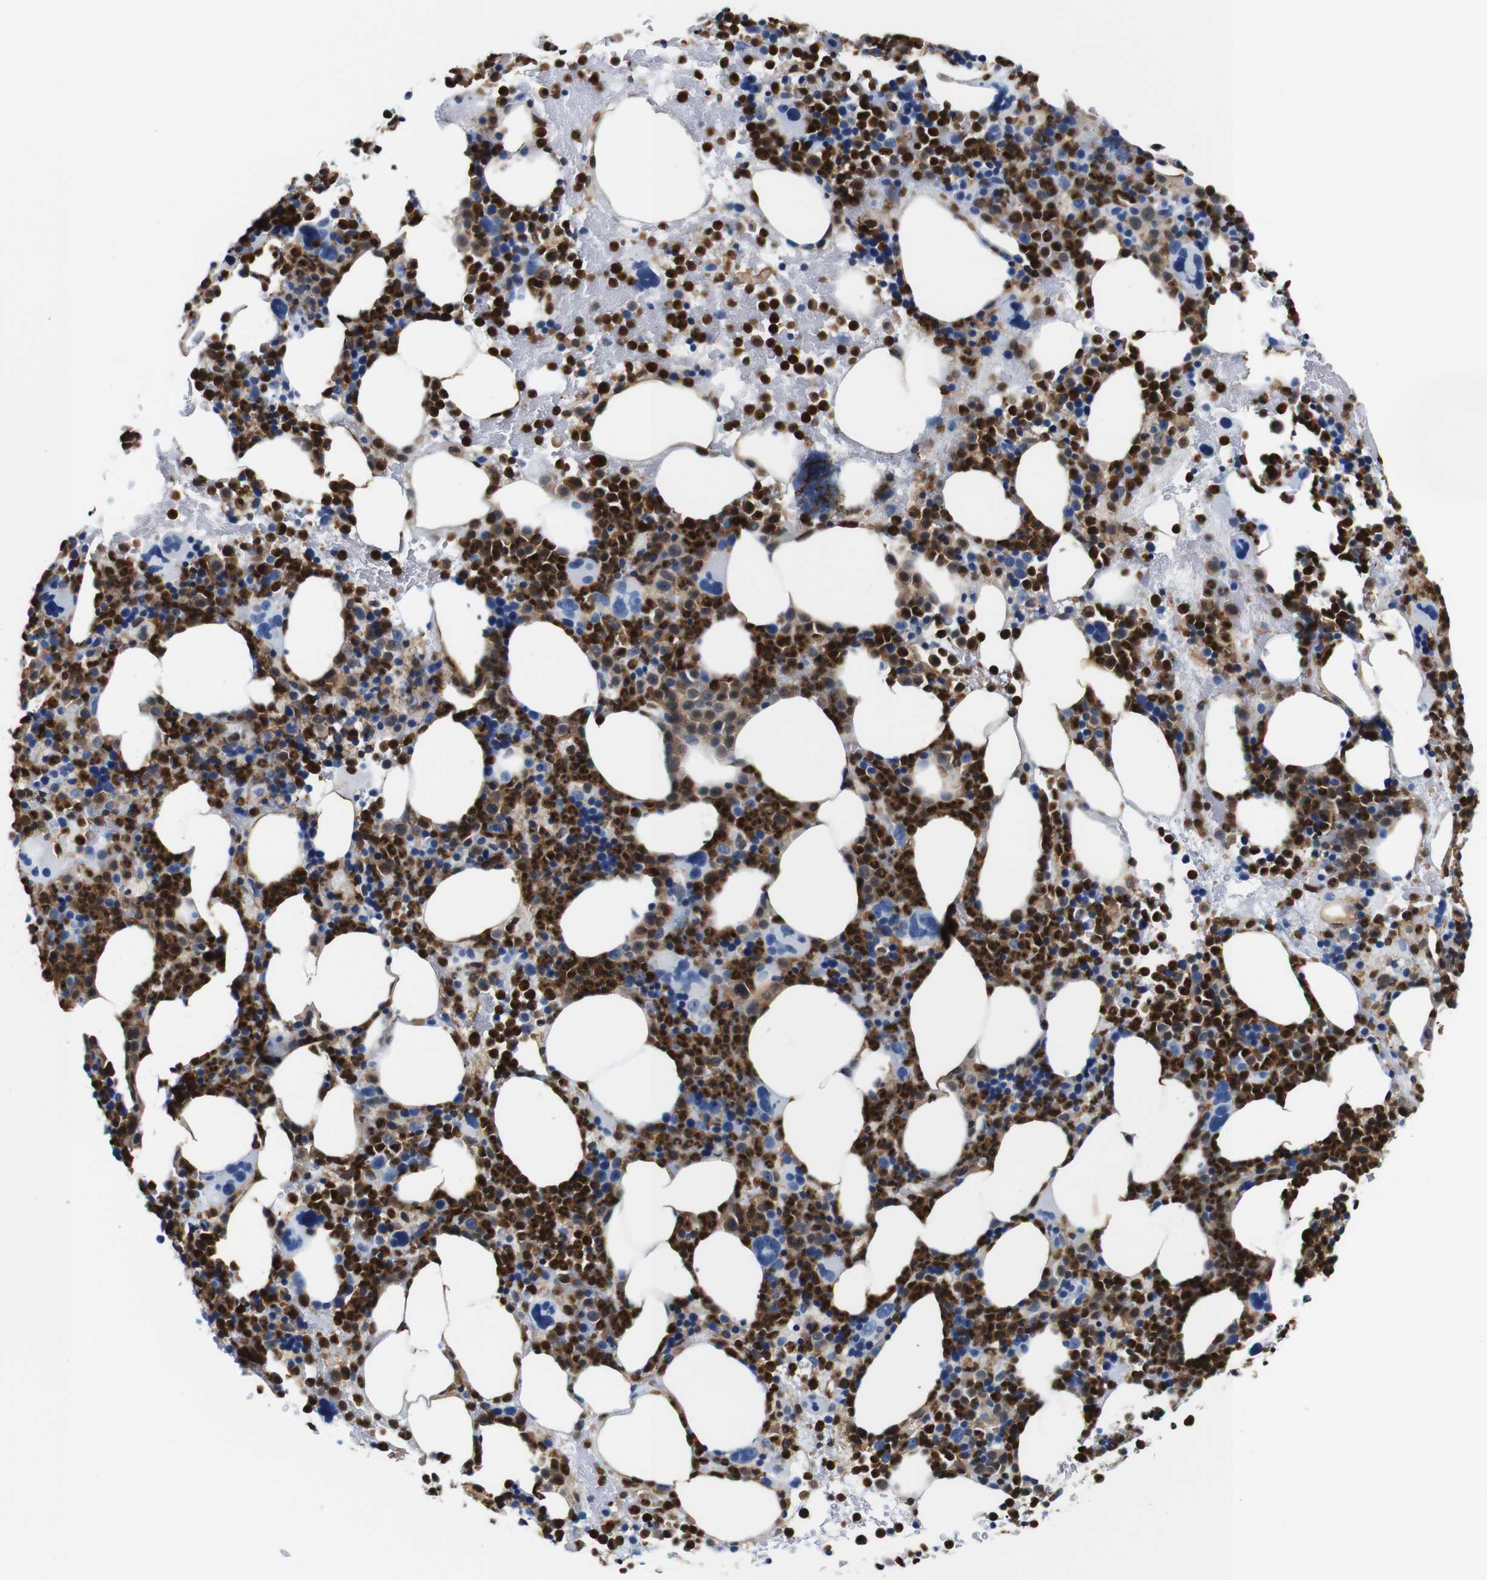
{"staining": {"intensity": "strong", "quantity": ">75%", "location": "cytoplasmic/membranous,nuclear"}, "tissue": "bone marrow", "cell_type": "Hematopoietic cells", "image_type": "normal", "snomed": [{"axis": "morphology", "description": "Normal tissue, NOS"}, {"axis": "morphology", "description": "Inflammation, NOS"}, {"axis": "topography", "description": "Bone marrow"}], "caption": "Immunohistochemistry image of normal bone marrow: human bone marrow stained using immunohistochemistry reveals high levels of strong protein expression localized specifically in the cytoplasmic/membranous,nuclear of hematopoietic cells, appearing as a cytoplasmic/membranous,nuclear brown color.", "gene": "ANXA1", "patient": {"sex": "male", "age": 73}}